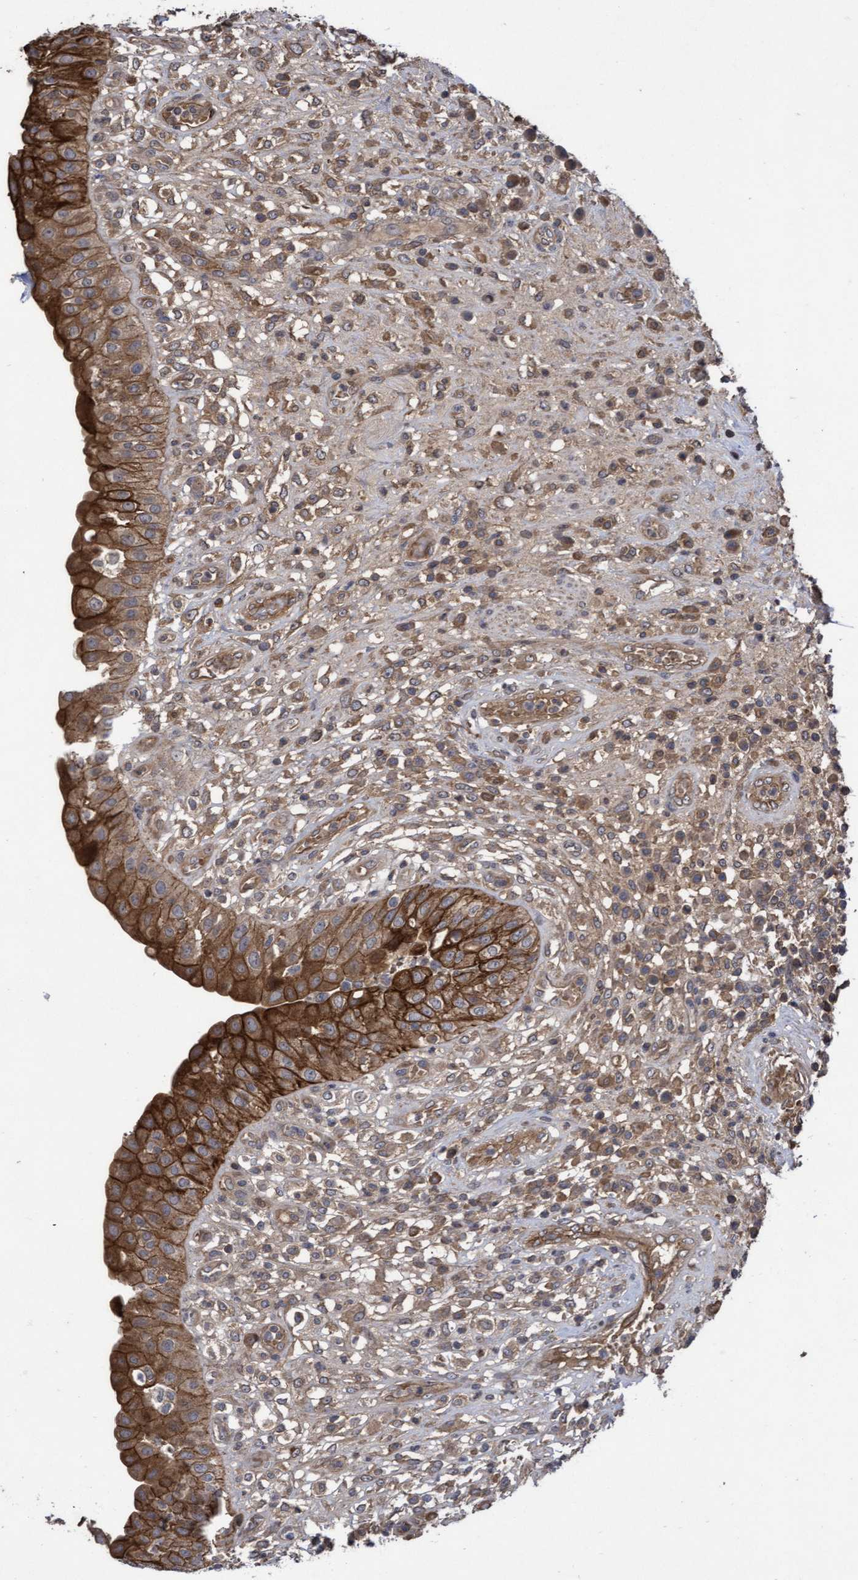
{"staining": {"intensity": "strong", "quantity": ">75%", "location": "cytoplasmic/membranous"}, "tissue": "urinary bladder", "cell_type": "Urothelial cells", "image_type": "normal", "snomed": [{"axis": "morphology", "description": "Normal tissue, NOS"}, {"axis": "topography", "description": "Urinary bladder"}], "caption": "Immunohistochemical staining of unremarkable human urinary bladder shows >75% levels of strong cytoplasmic/membranous protein expression in approximately >75% of urothelial cells.", "gene": "COBL", "patient": {"sex": "female", "age": 62}}